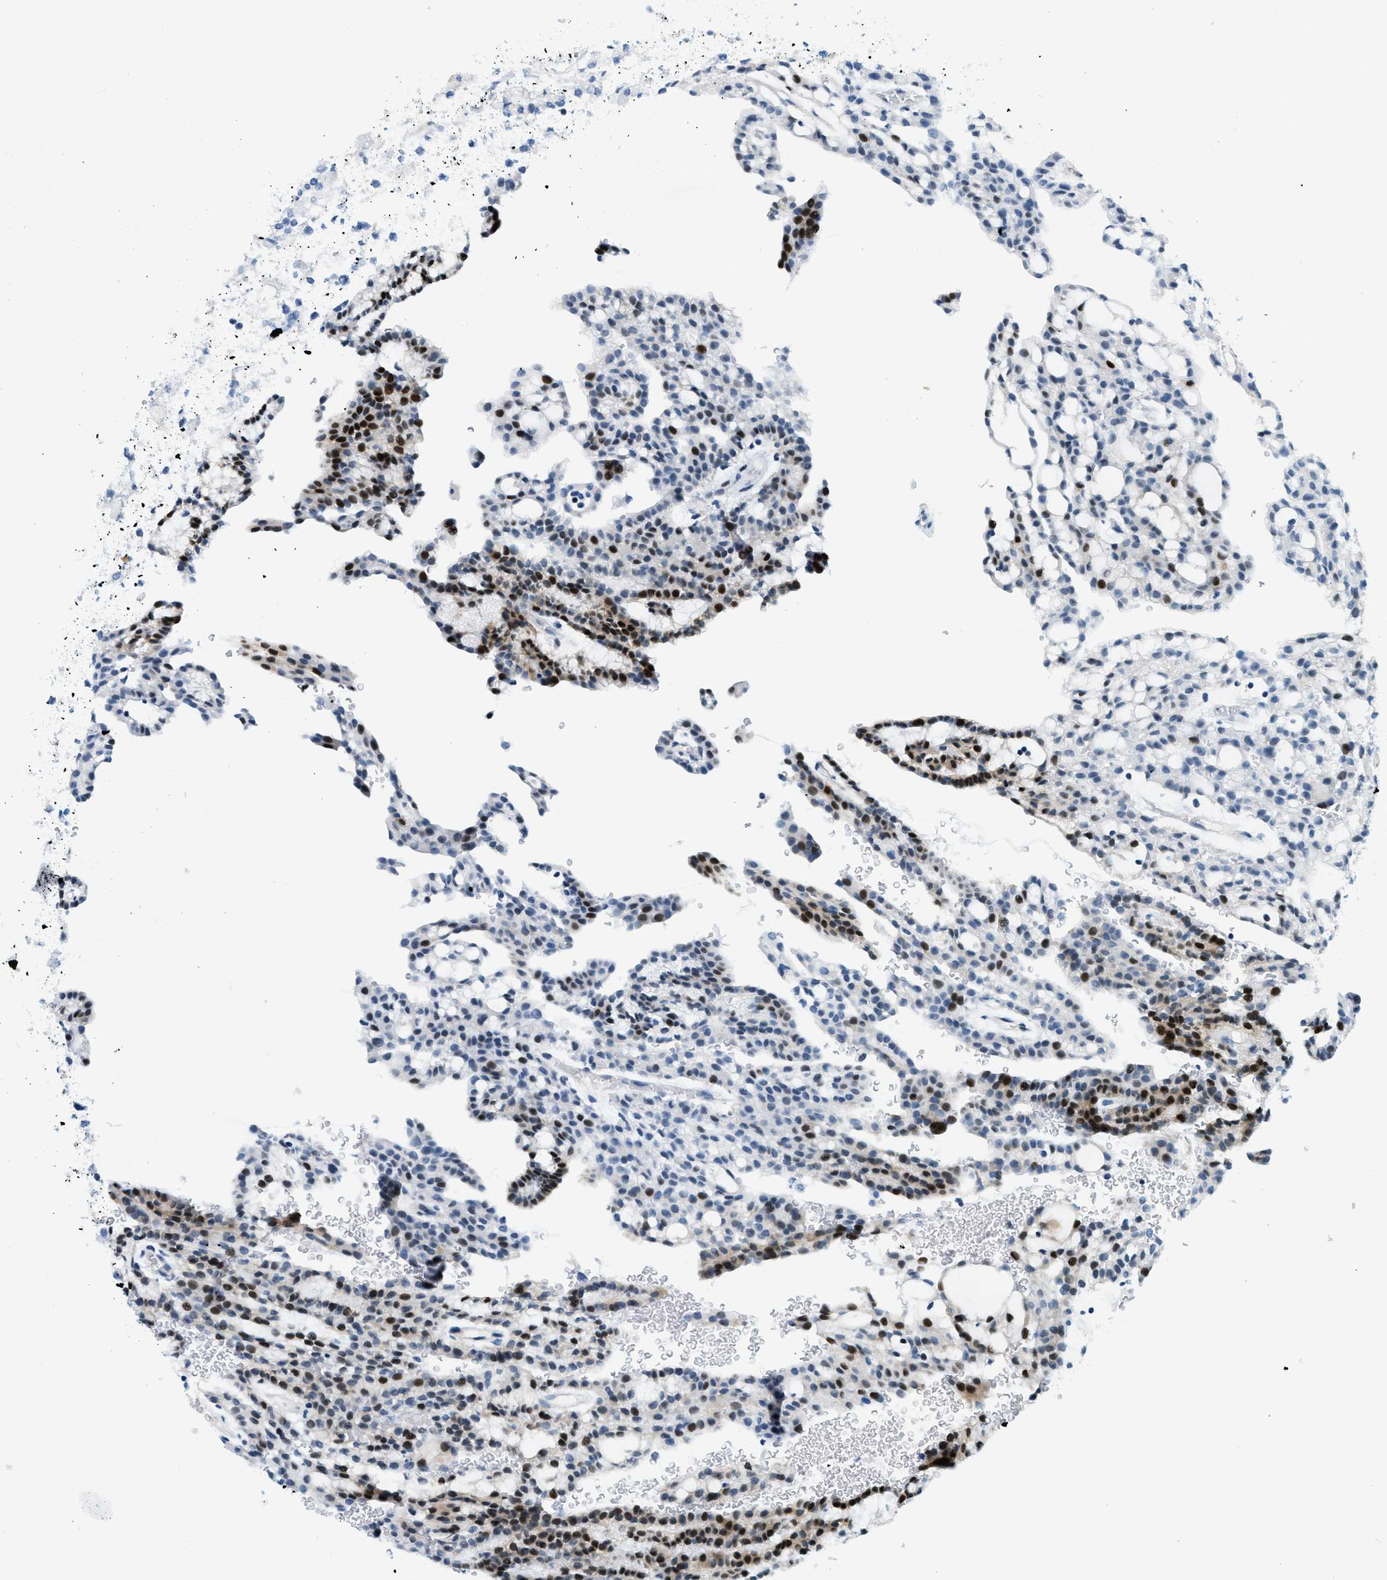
{"staining": {"intensity": "strong", "quantity": "25%-75%", "location": "nuclear"}, "tissue": "renal cancer", "cell_type": "Tumor cells", "image_type": "cancer", "snomed": [{"axis": "morphology", "description": "Adenocarcinoma, NOS"}, {"axis": "topography", "description": "Kidney"}], "caption": "A micrograph showing strong nuclear expression in about 25%-75% of tumor cells in renal cancer, as visualized by brown immunohistochemical staining.", "gene": "CYP4X1", "patient": {"sex": "male", "age": 63}}